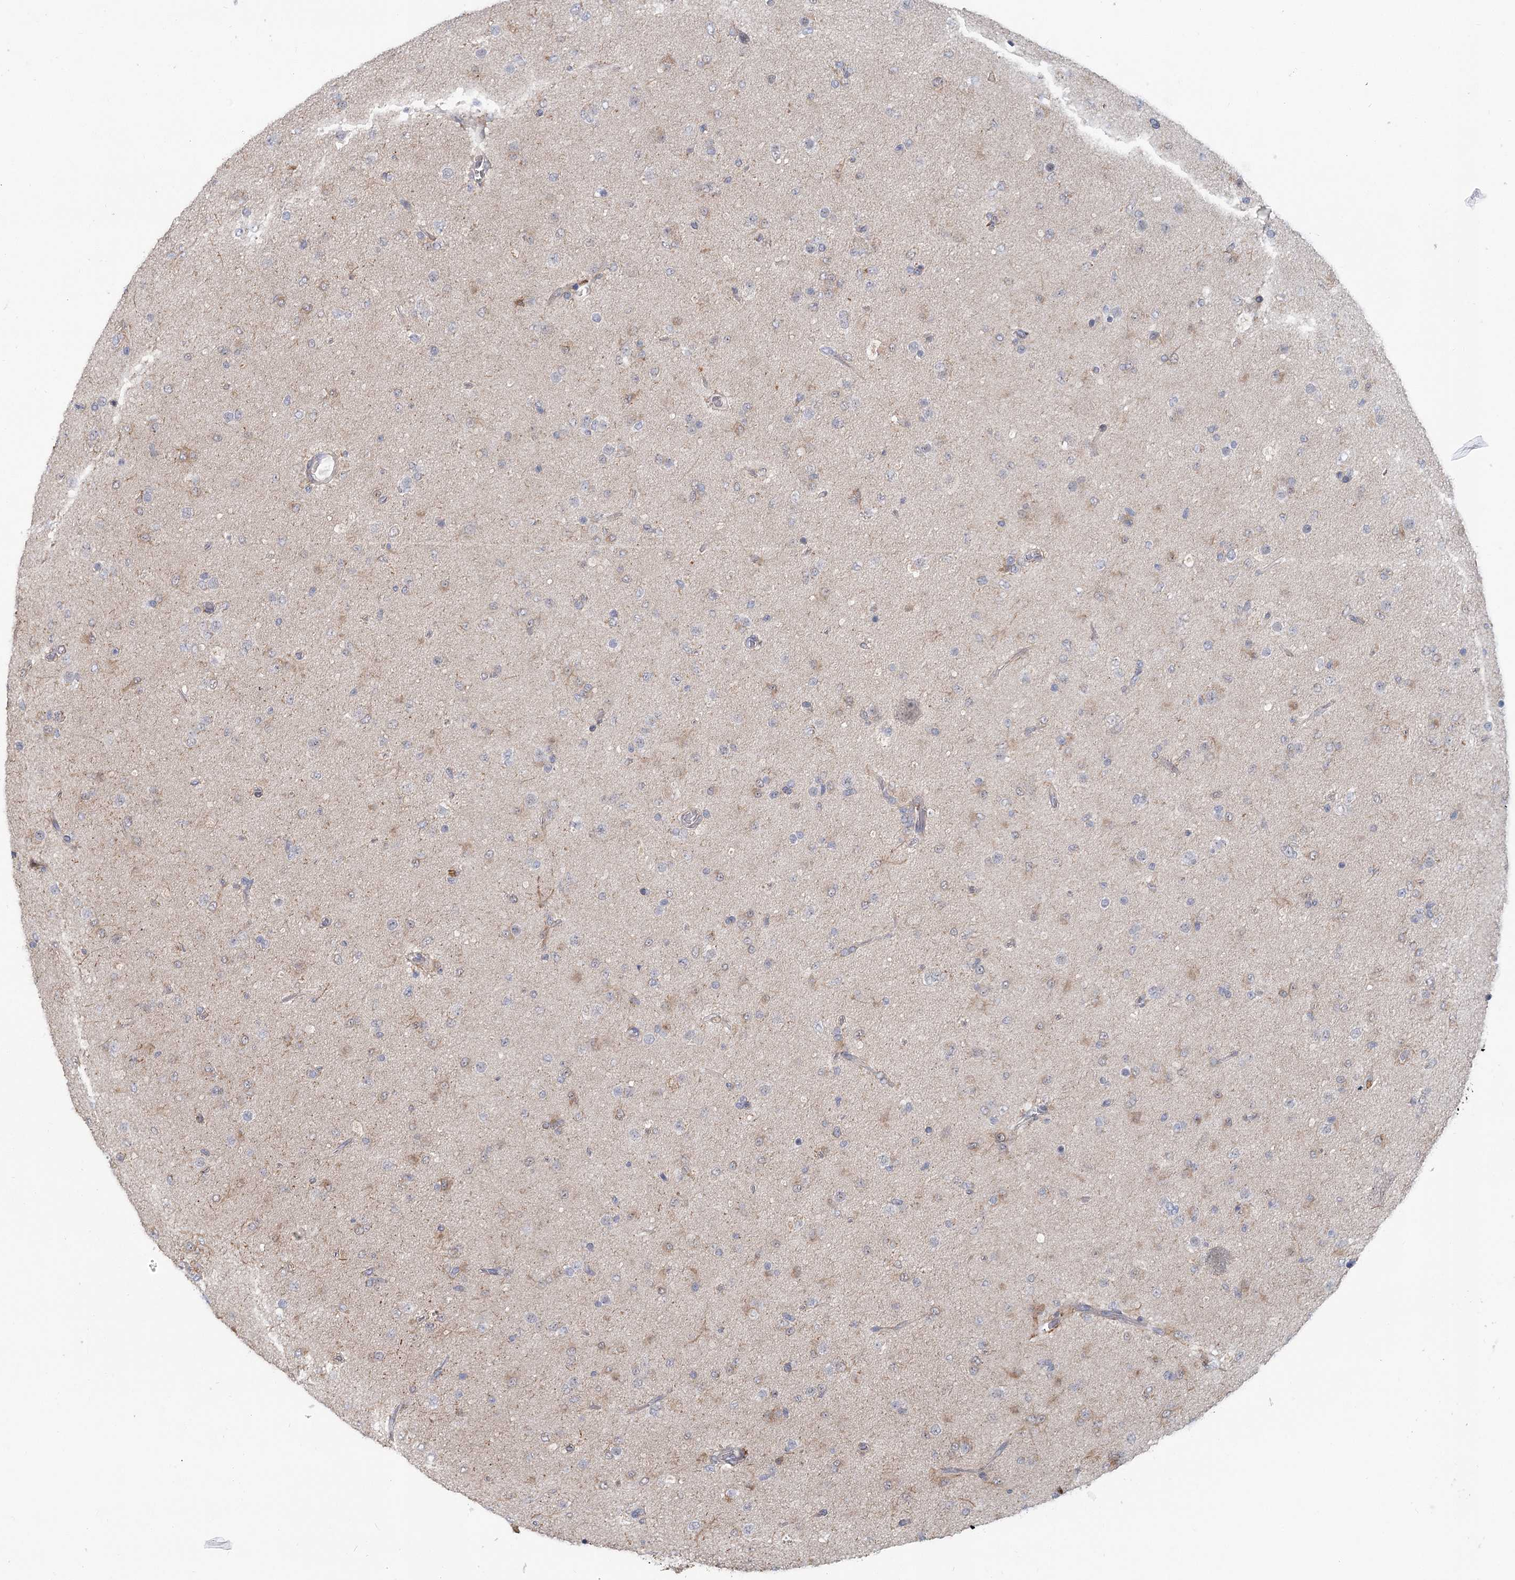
{"staining": {"intensity": "negative", "quantity": "none", "location": "none"}, "tissue": "glioma", "cell_type": "Tumor cells", "image_type": "cancer", "snomed": [{"axis": "morphology", "description": "Glioma, malignant, Low grade"}, {"axis": "topography", "description": "Brain"}], "caption": "Micrograph shows no significant protein expression in tumor cells of glioma.", "gene": "CIB4", "patient": {"sex": "male", "age": 65}}